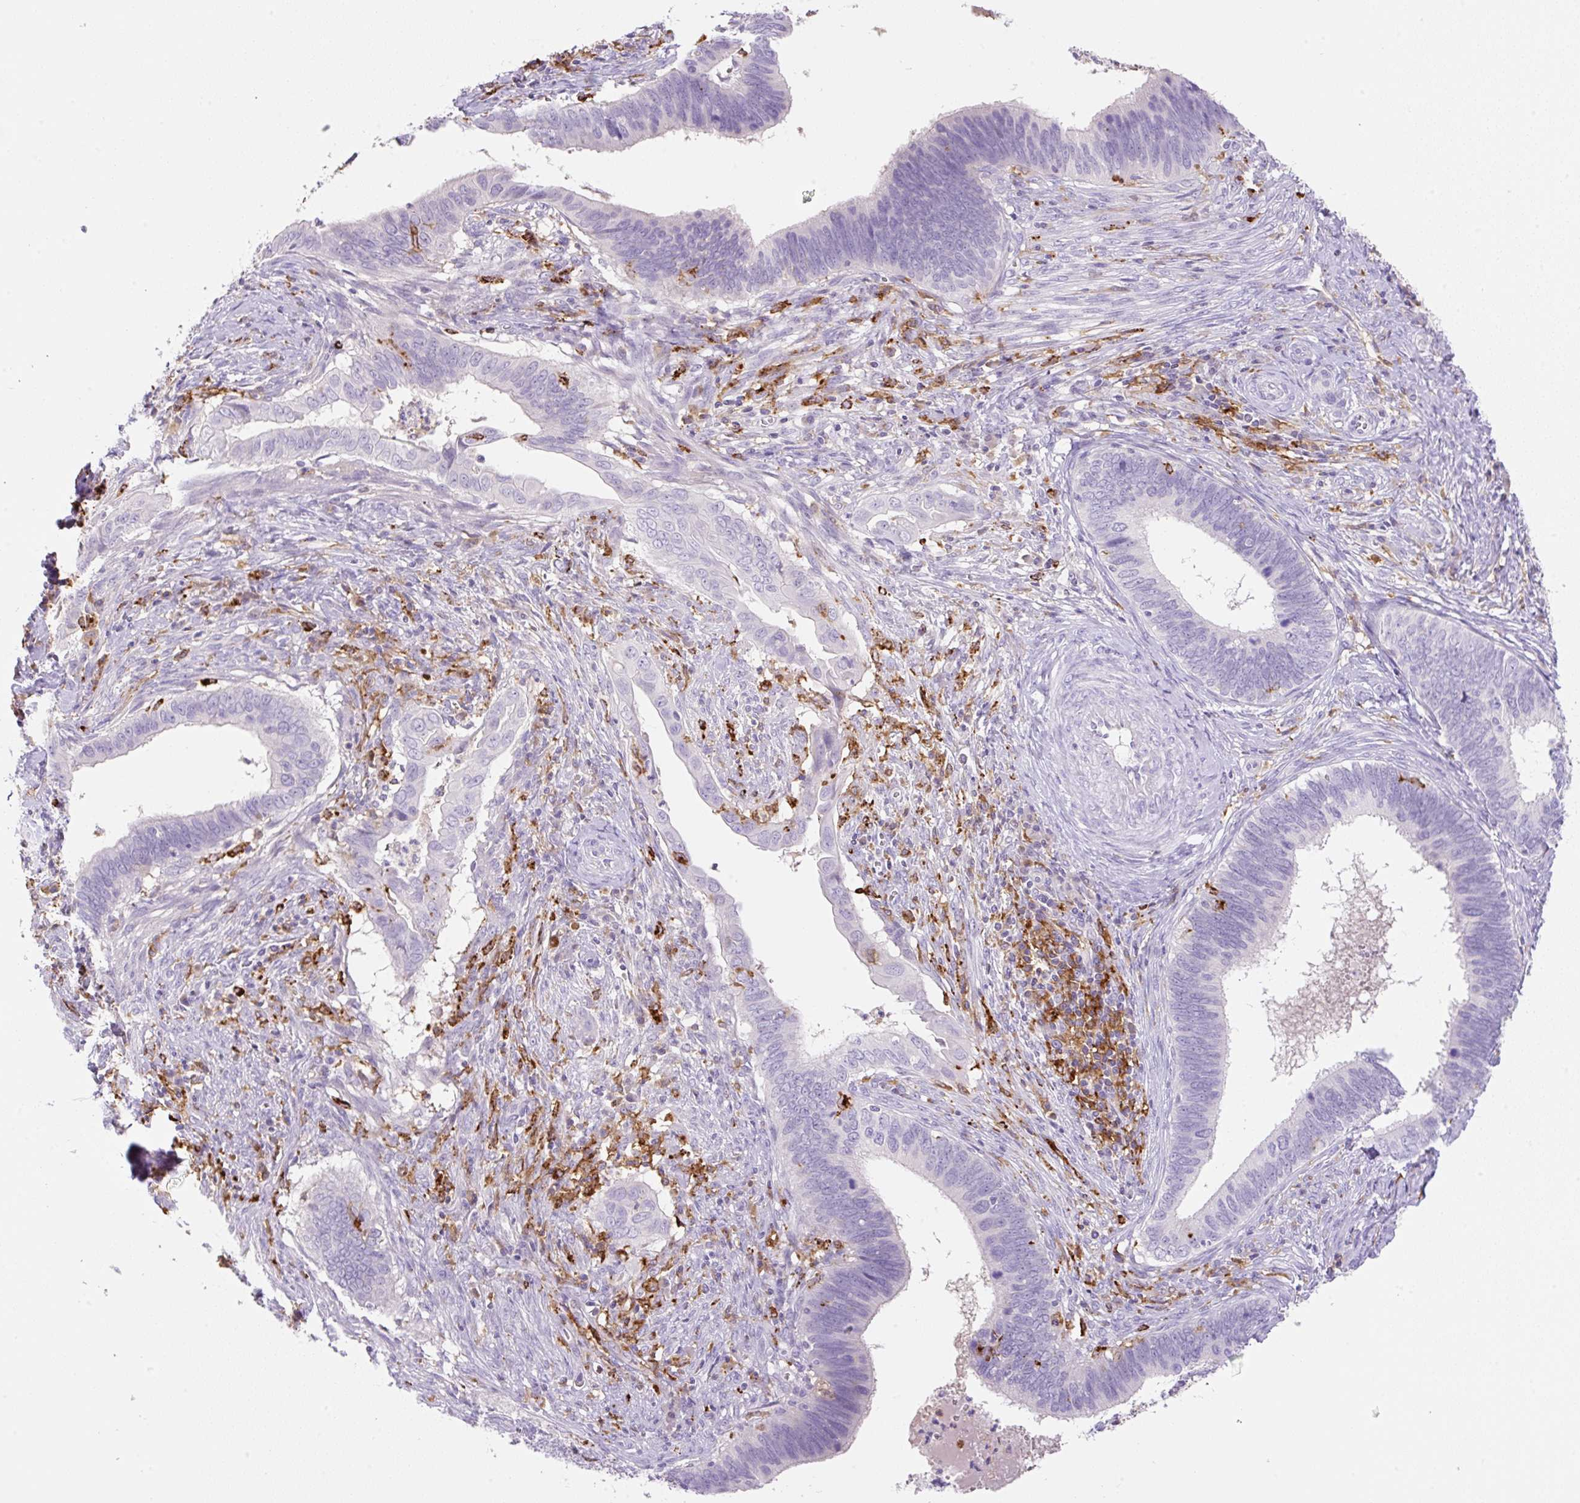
{"staining": {"intensity": "negative", "quantity": "none", "location": "none"}, "tissue": "cervical cancer", "cell_type": "Tumor cells", "image_type": "cancer", "snomed": [{"axis": "morphology", "description": "Adenocarcinoma, NOS"}, {"axis": "topography", "description": "Cervix"}], "caption": "This is a photomicrograph of immunohistochemistry (IHC) staining of cervical adenocarcinoma, which shows no staining in tumor cells.", "gene": "TDRD15", "patient": {"sex": "female", "age": 42}}